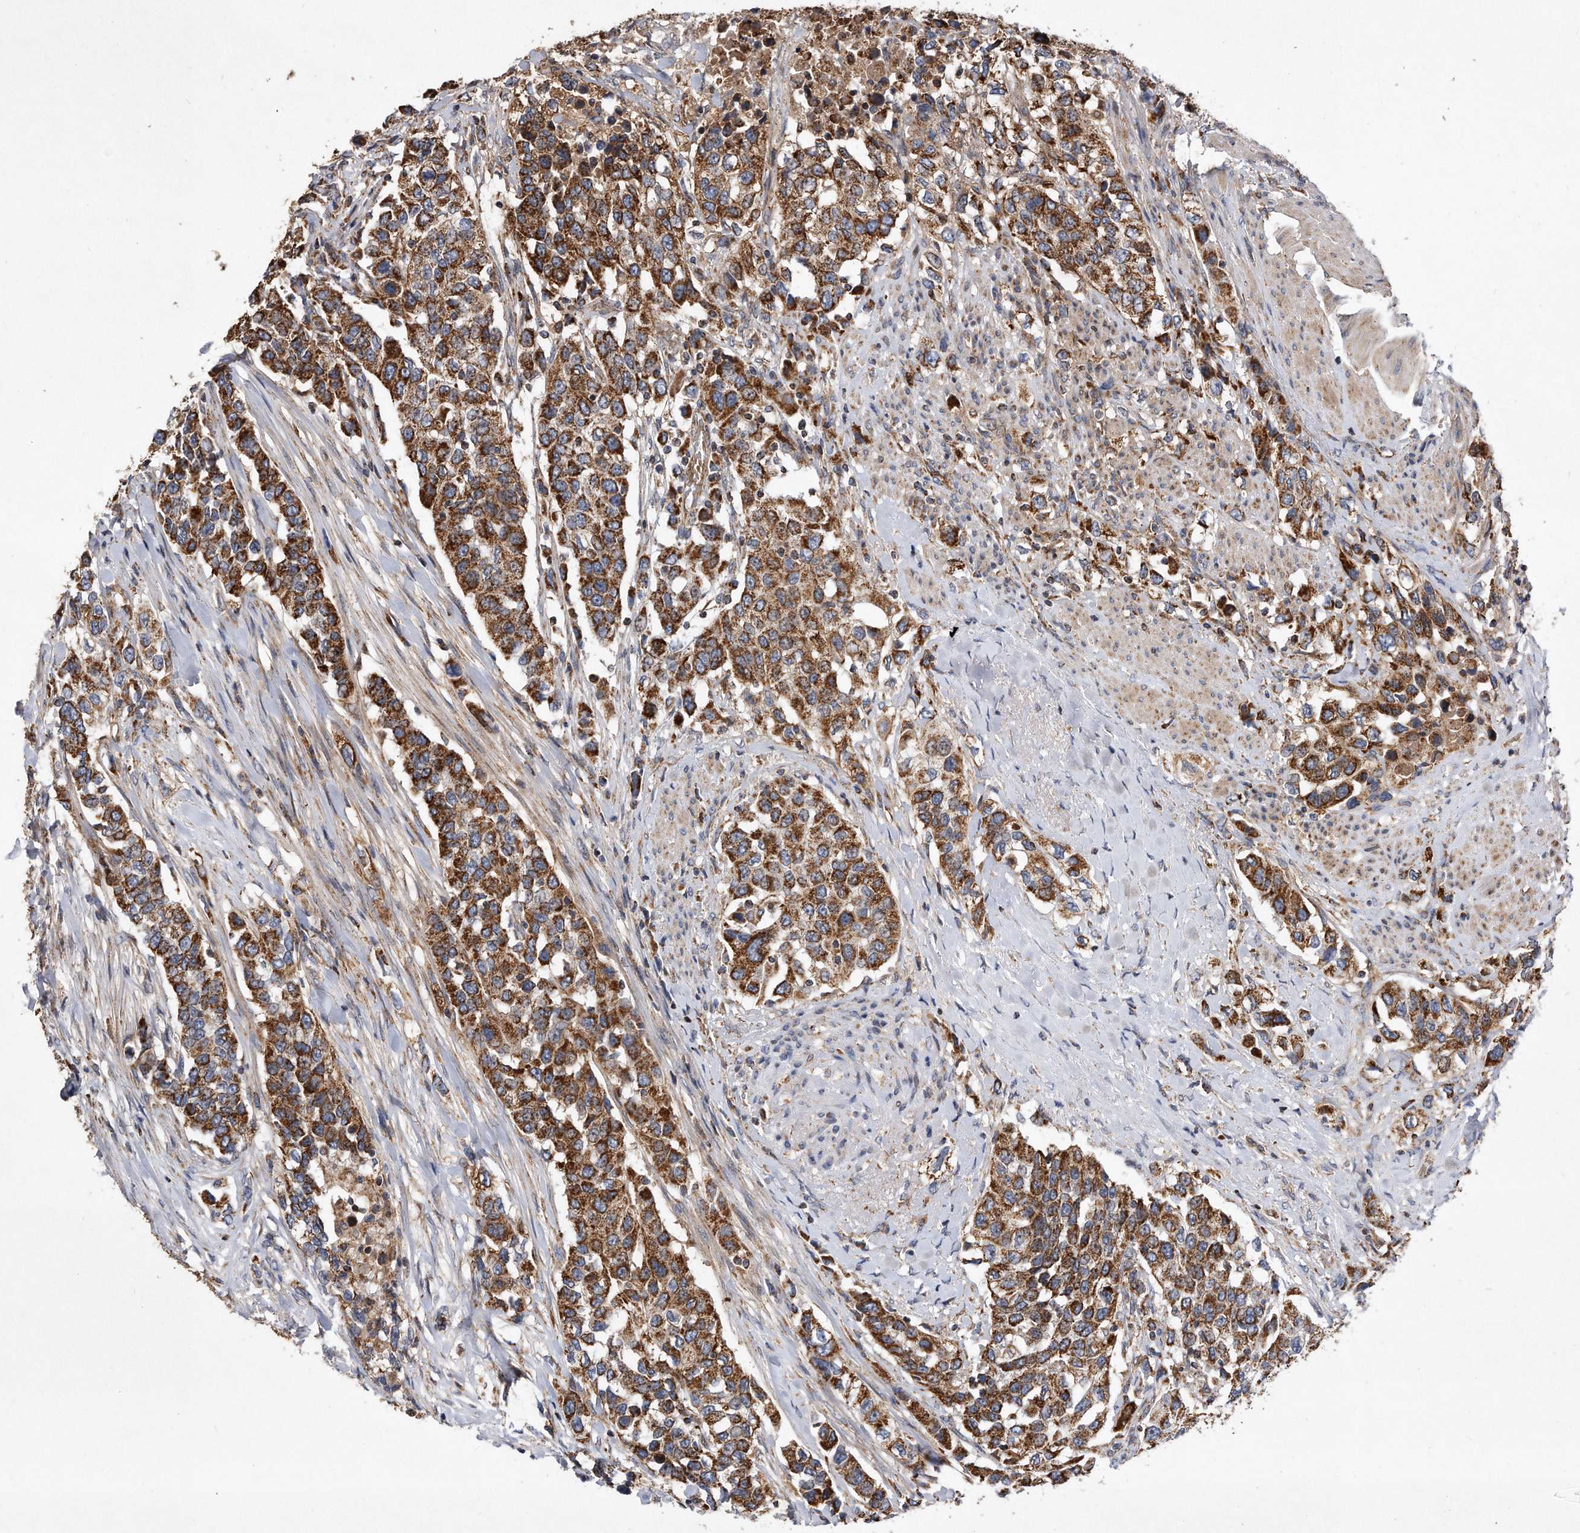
{"staining": {"intensity": "strong", "quantity": ">75%", "location": "cytoplasmic/membranous"}, "tissue": "urothelial cancer", "cell_type": "Tumor cells", "image_type": "cancer", "snomed": [{"axis": "morphology", "description": "Urothelial carcinoma, High grade"}, {"axis": "topography", "description": "Urinary bladder"}], "caption": "High-power microscopy captured an immunohistochemistry (IHC) micrograph of high-grade urothelial carcinoma, revealing strong cytoplasmic/membranous staining in about >75% of tumor cells.", "gene": "PPP5C", "patient": {"sex": "female", "age": 80}}